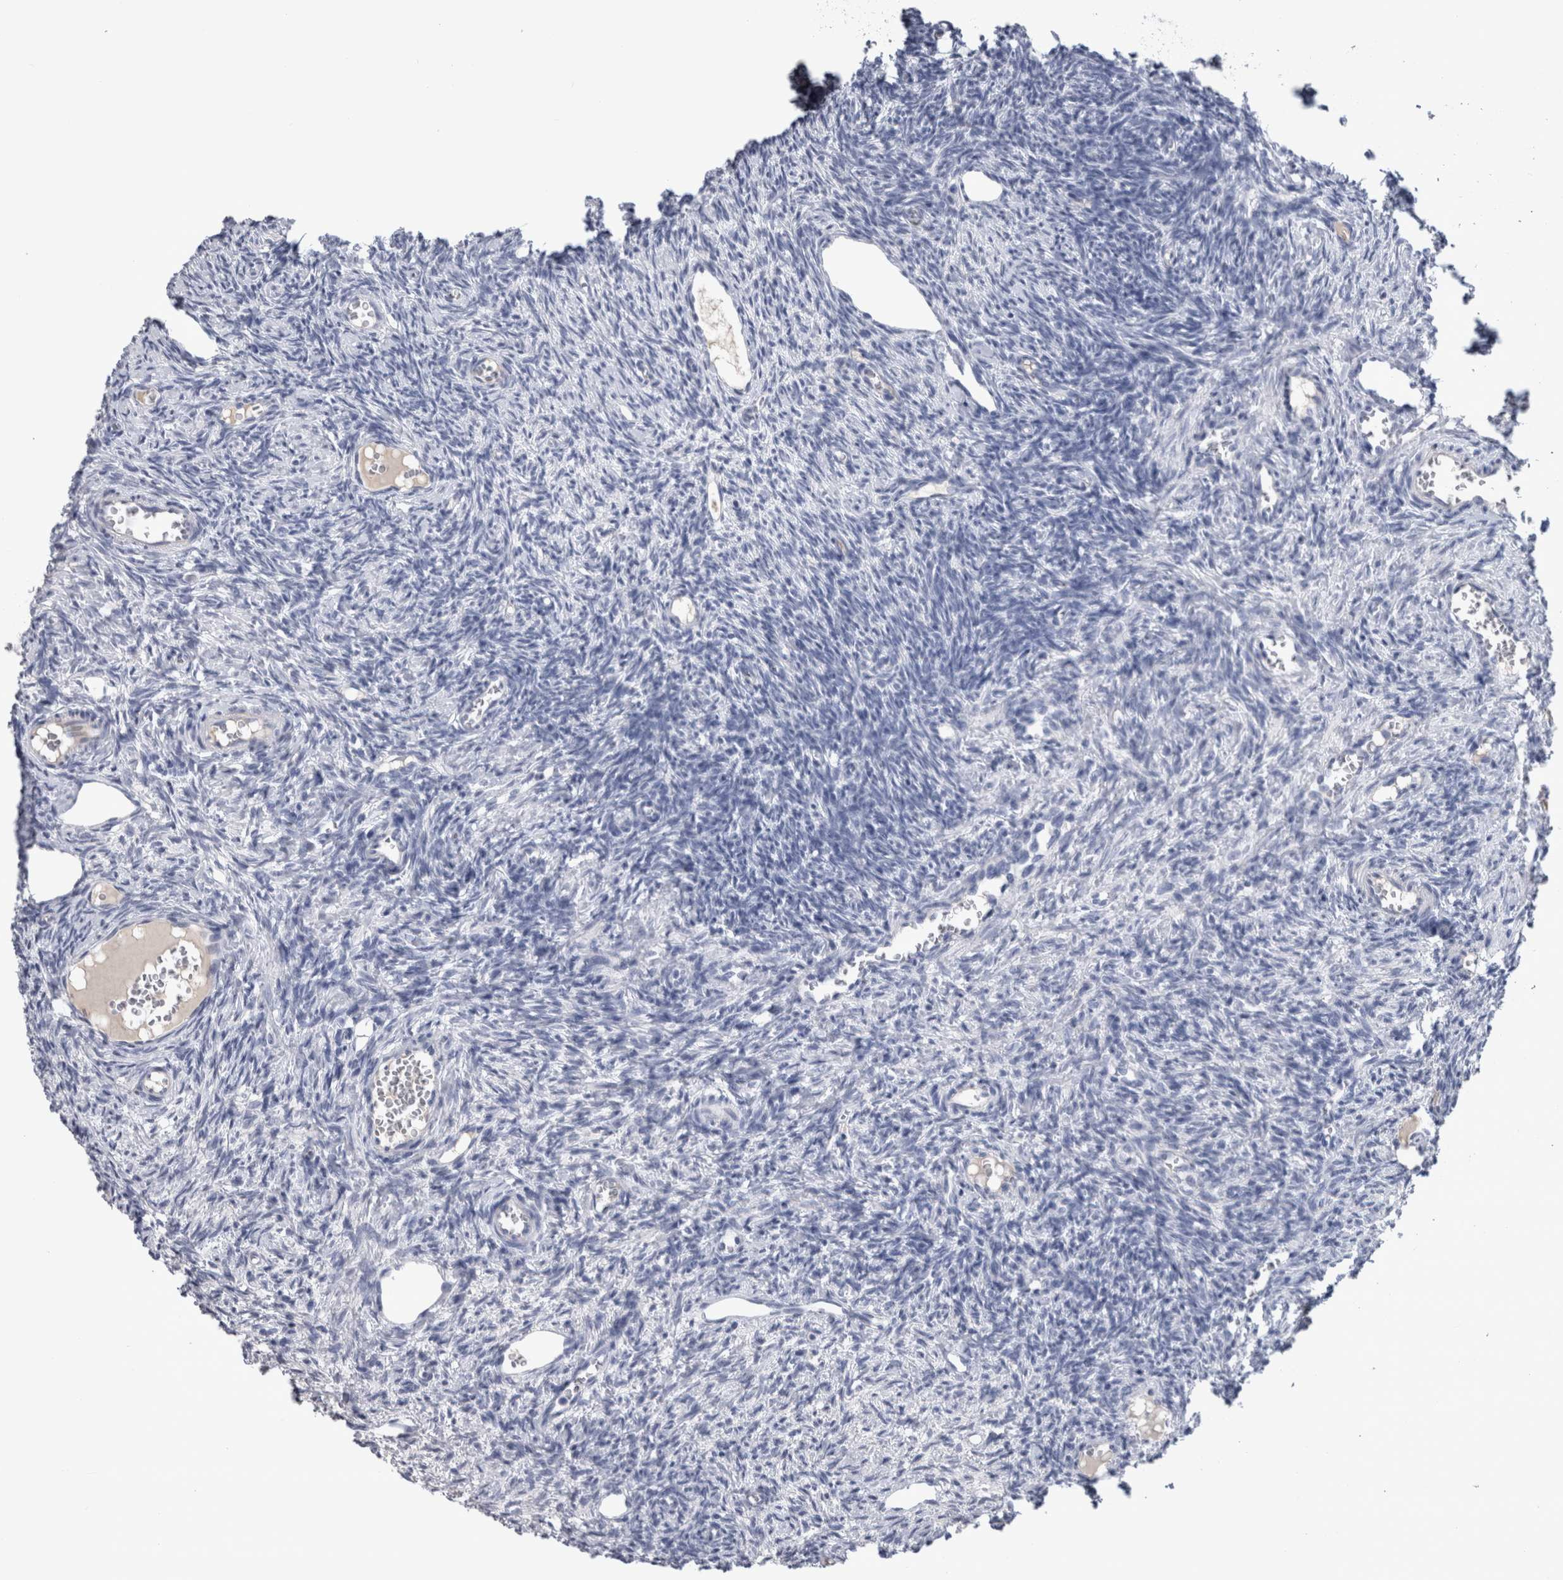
{"staining": {"intensity": "negative", "quantity": "none", "location": "none"}, "tissue": "ovary", "cell_type": "Ovarian stroma cells", "image_type": "normal", "snomed": [{"axis": "morphology", "description": "Normal tissue, NOS"}, {"axis": "topography", "description": "Ovary"}], "caption": "Protein analysis of unremarkable ovary displays no significant expression in ovarian stroma cells.", "gene": "PAX5", "patient": {"sex": "female", "age": 27}}